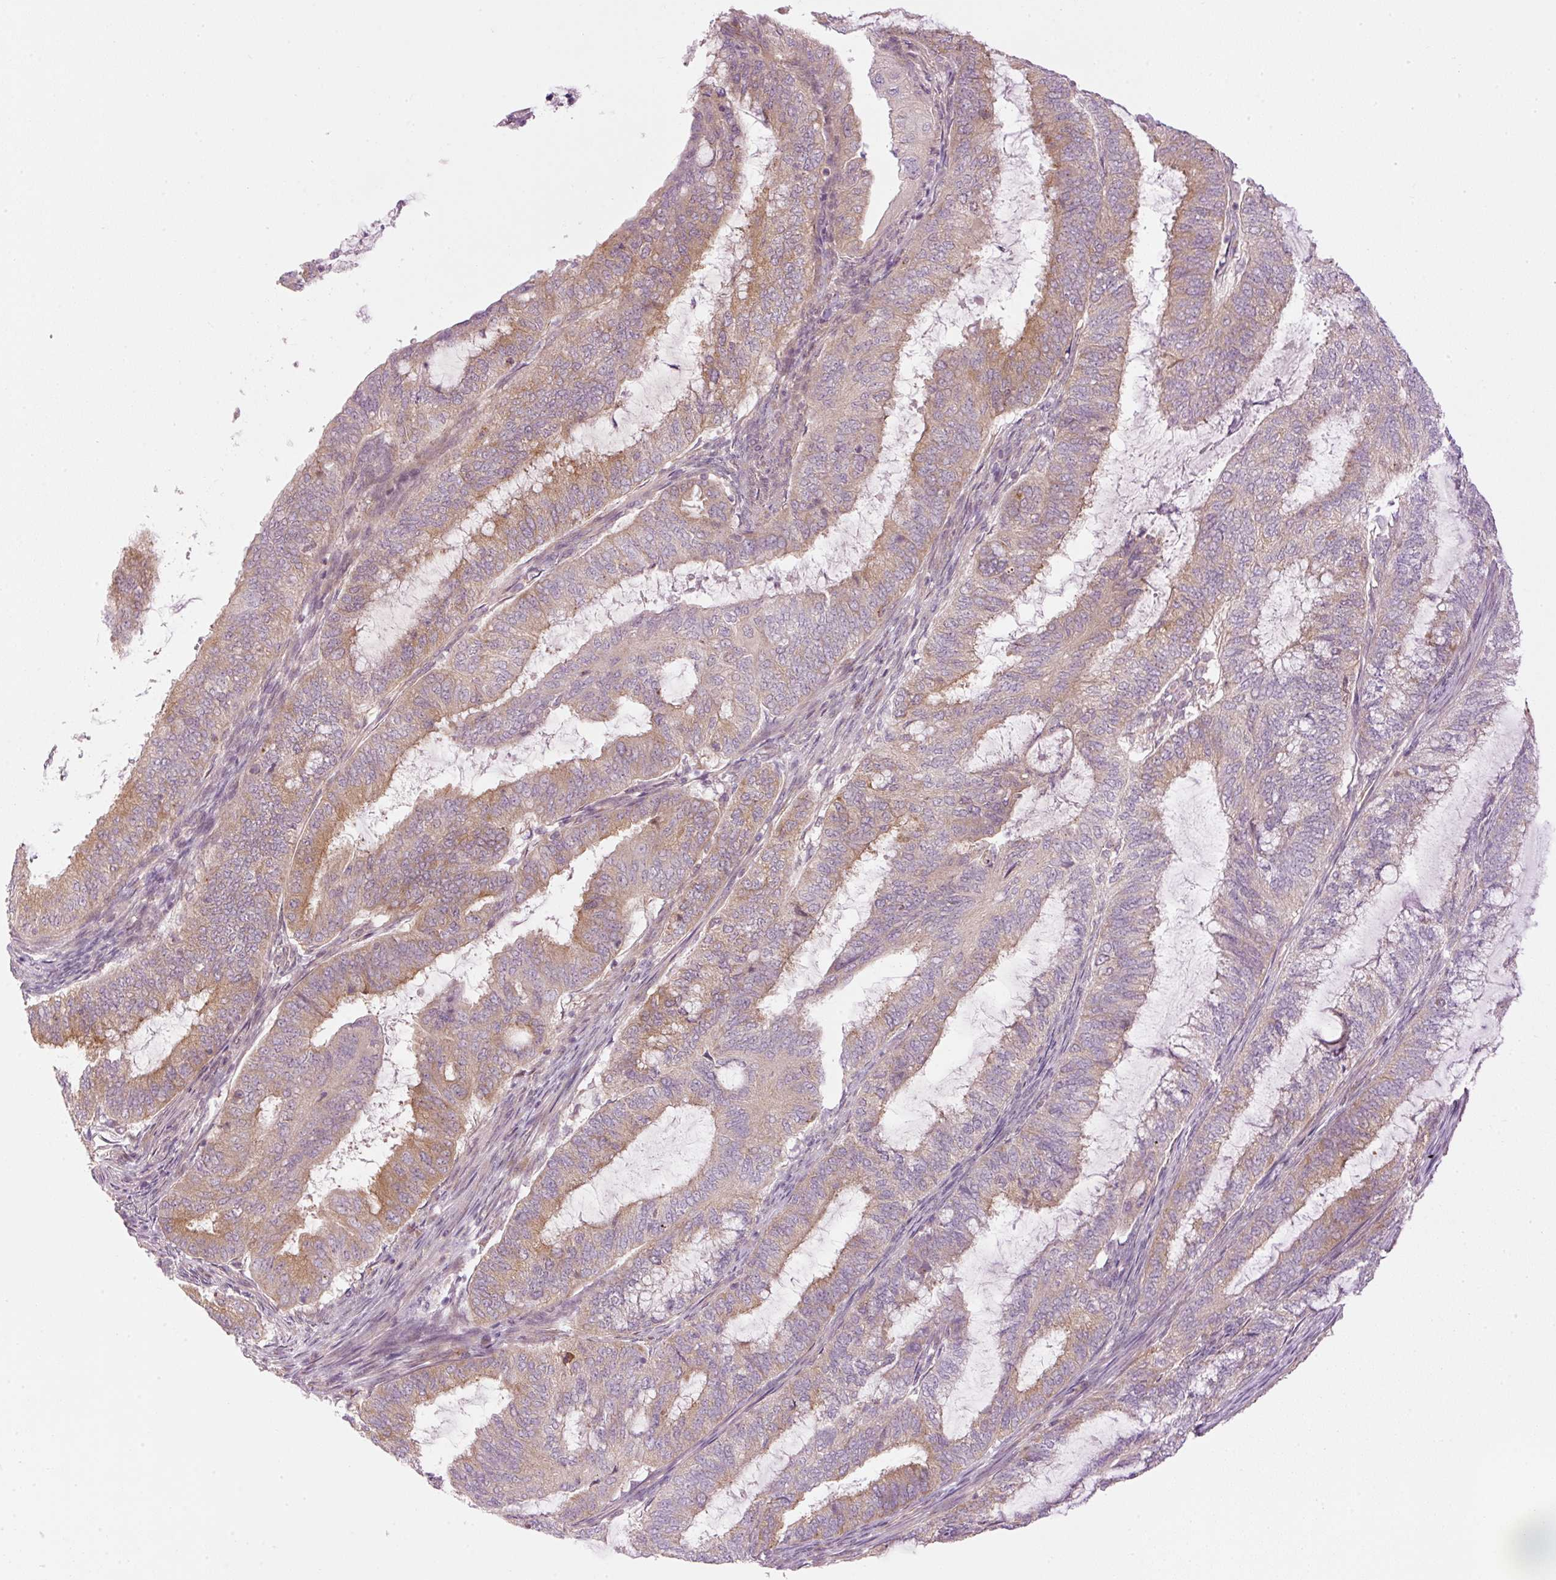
{"staining": {"intensity": "moderate", "quantity": "25%-75%", "location": "cytoplasmic/membranous"}, "tissue": "endometrial cancer", "cell_type": "Tumor cells", "image_type": "cancer", "snomed": [{"axis": "morphology", "description": "Adenocarcinoma, NOS"}, {"axis": "topography", "description": "Endometrium"}], "caption": "Tumor cells display medium levels of moderate cytoplasmic/membranous positivity in approximately 25%-75% of cells in human adenocarcinoma (endometrial). (Brightfield microscopy of DAB IHC at high magnification).", "gene": "MZT2B", "patient": {"sex": "female", "age": 51}}